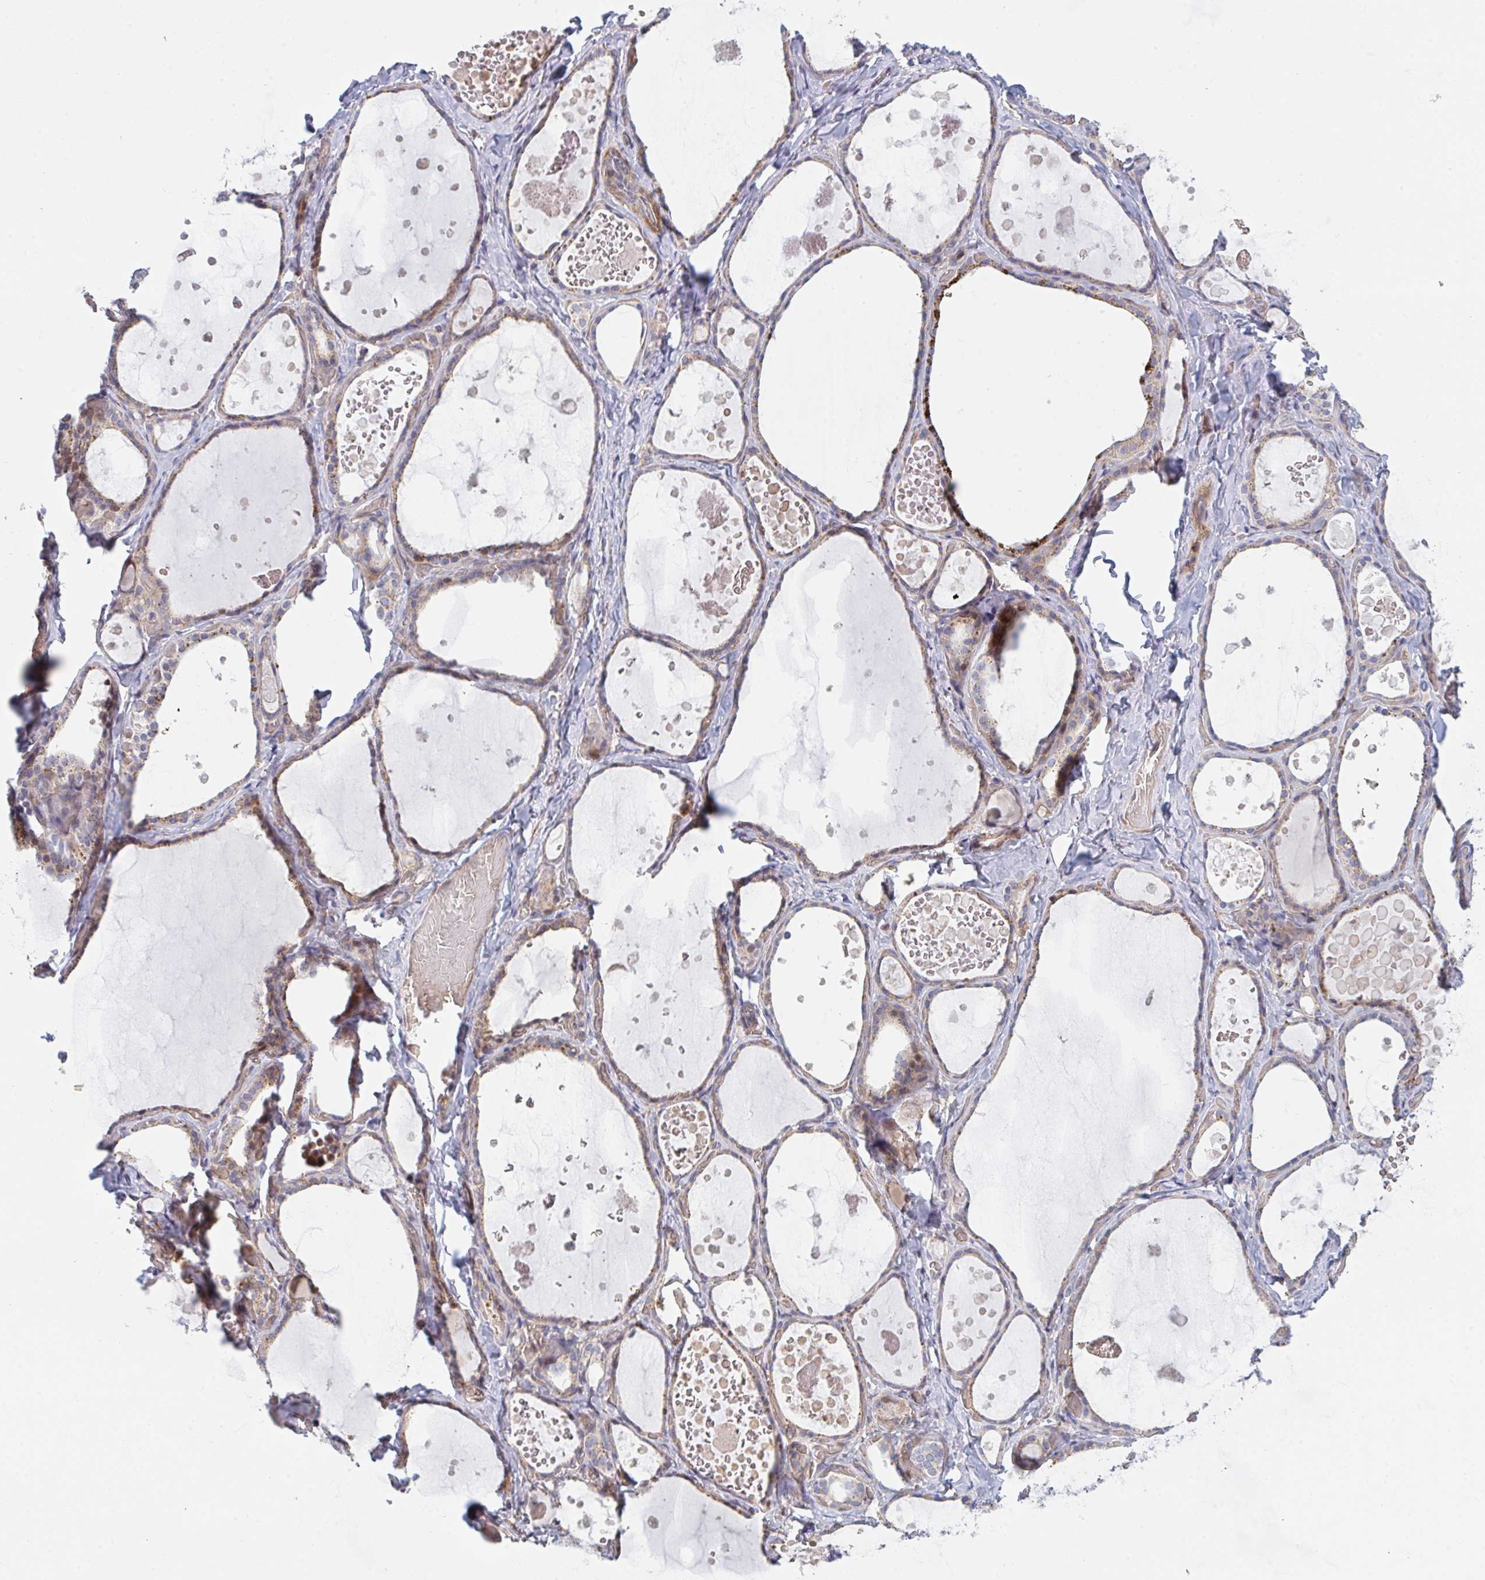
{"staining": {"intensity": "moderate", "quantity": "25%-75%", "location": "cytoplasmic/membranous,nuclear"}, "tissue": "thyroid gland", "cell_type": "Glandular cells", "image_type": "normal", "snomed": [{"axis": "morphology", "description": "Normal tissue, NOS"}, {"axis": "topography", "description": "Thyroid gland"}], "caption": "IHC image of normal human thyroid gland stained for a protein (brown), which exhibits medium levels of moderate cytoplasmic/membranous,nuclear expression in about 25%-75% of glandular cells.", "gene": "TNFSF4", "patient": {"sex": "female", "age": 56}}